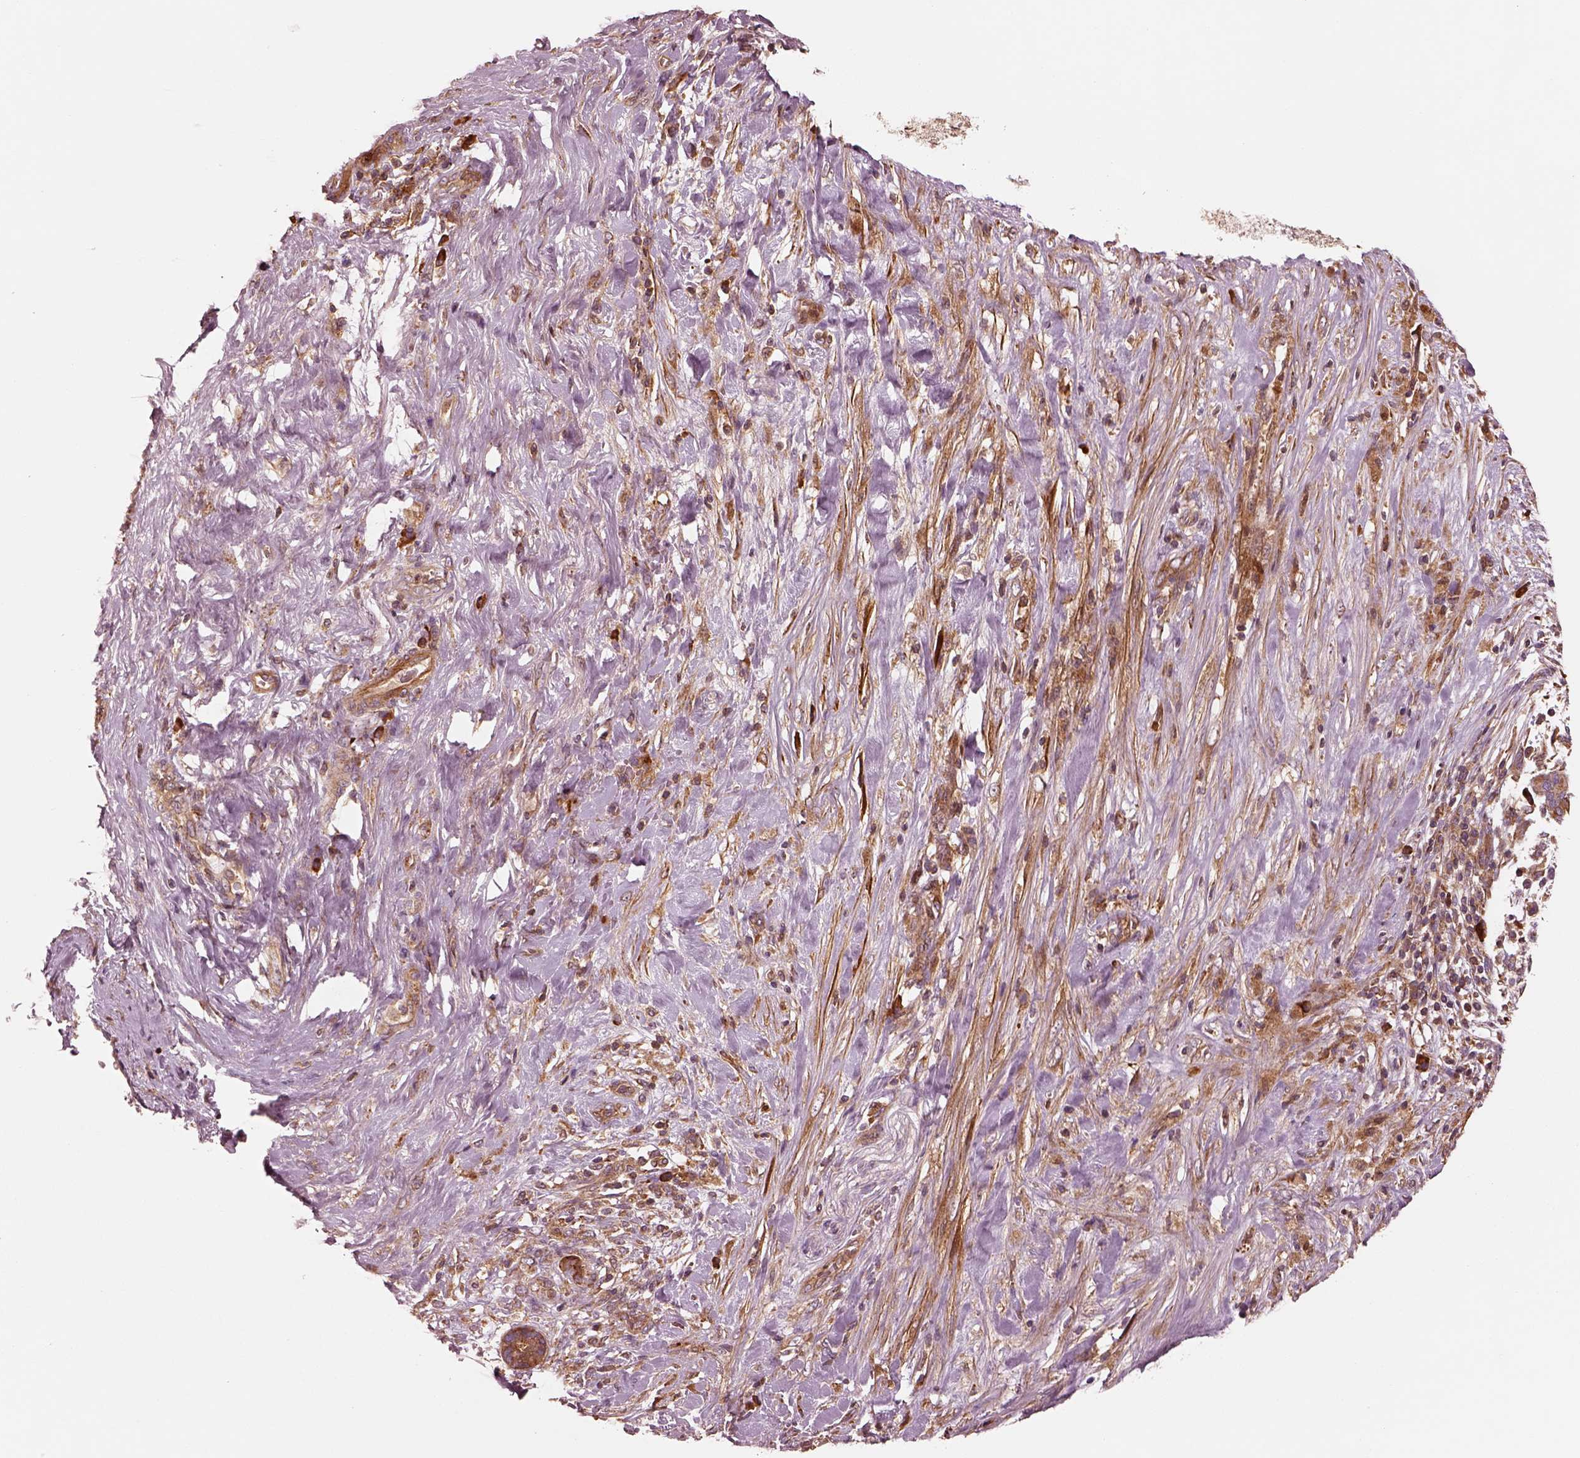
{"staining": {"intensity": "strong", "quantity": "<25%", "location": "cytoplasmic/membranous"}, "tissue": "pancreatic cancer", "cell_type": "Tumor cells", "image_type": "cancer", "snomed": [{"axis": "morphology", "description": "Adenocarcinoma, NOS"}, {"axis": "topography", "description": "Pancreas"}], "caption": "The micrograph exhibits staining of adenocarcinoma (pancreatic), revealing strong cytoplasmic/membranous protein expression (brown color) within tumor cells.", "gene": "ASCC2", "patient": {"sex": "male", "age": 44}}